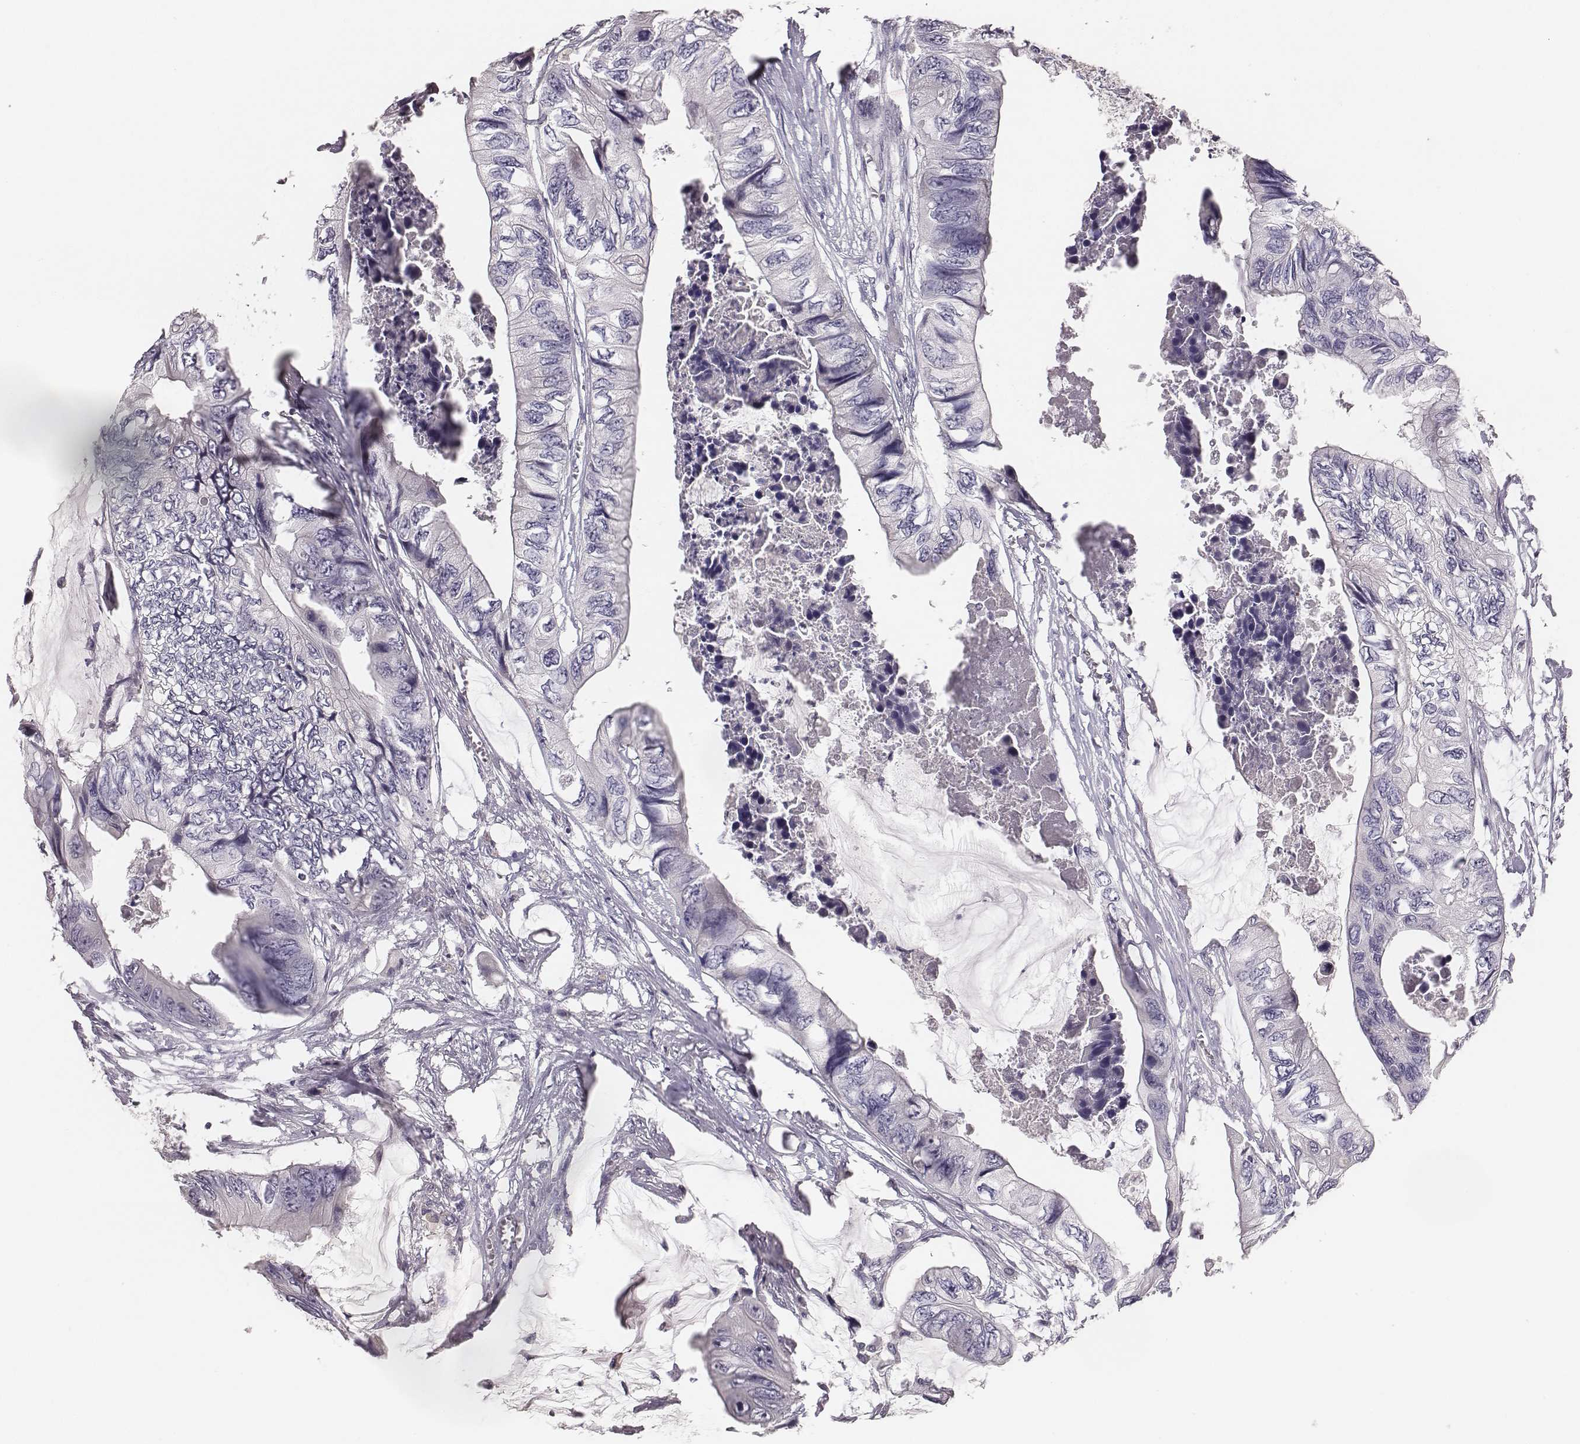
{"staining": {"intensity": "negative", "quantity": "none", "location": "none"}, "tissue": "colorectal cancer", "cell_type": "Tumor cells", "image_type": "cancer", "snomed": [{"axis": "morphology", "description": "Adenocarcinoma, NOS"}, {"axis": "topography", "description": "Rectum"}], "caption": "An image of colorectal adenocarcinoma stained for a protein reveals no brown staining in tumor cells.", "gene": "MYH6", "patient": {"sex": "male", "age": 63}}